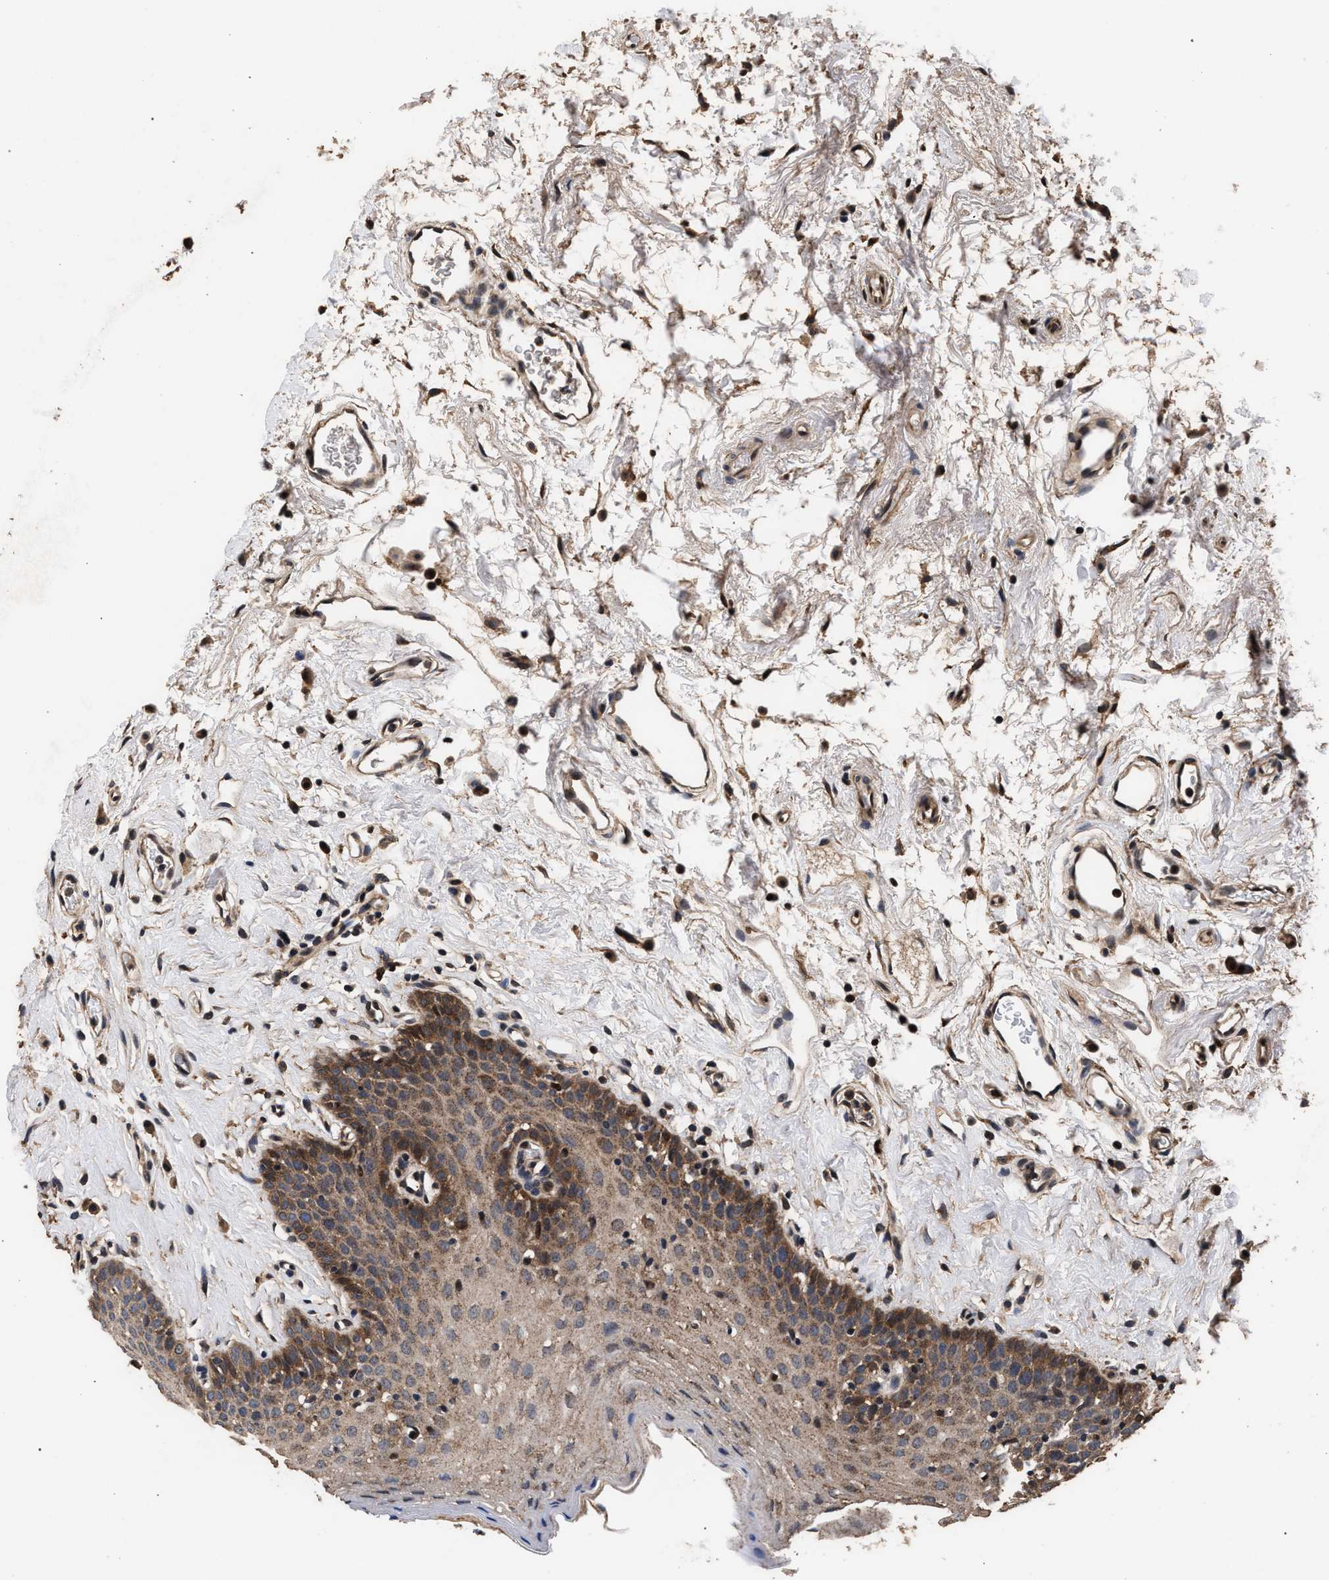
{"staining": {"intensity": "moderate", "quantity": "25%-75%", "location": "cytoplasmic/membranous"}, "tissue": "oral mucosa", "cell_type": "Squamous epithelial cells", "image_type": "normal", "snomed": [{"axis": "morphology", "description": "Normal tissue, NOS"}, {"axis": "topography", "description": "Oral tissue"}], "caption": "Oral mucosa stained with DAB IHC demonstrates medium levels of moderate cytoplasmic/membranous positivity in approximately 25%-75% of squamous epithelial cells.", "gene": "ACOX1", "patient": {"sex": "male", "age": 66}}